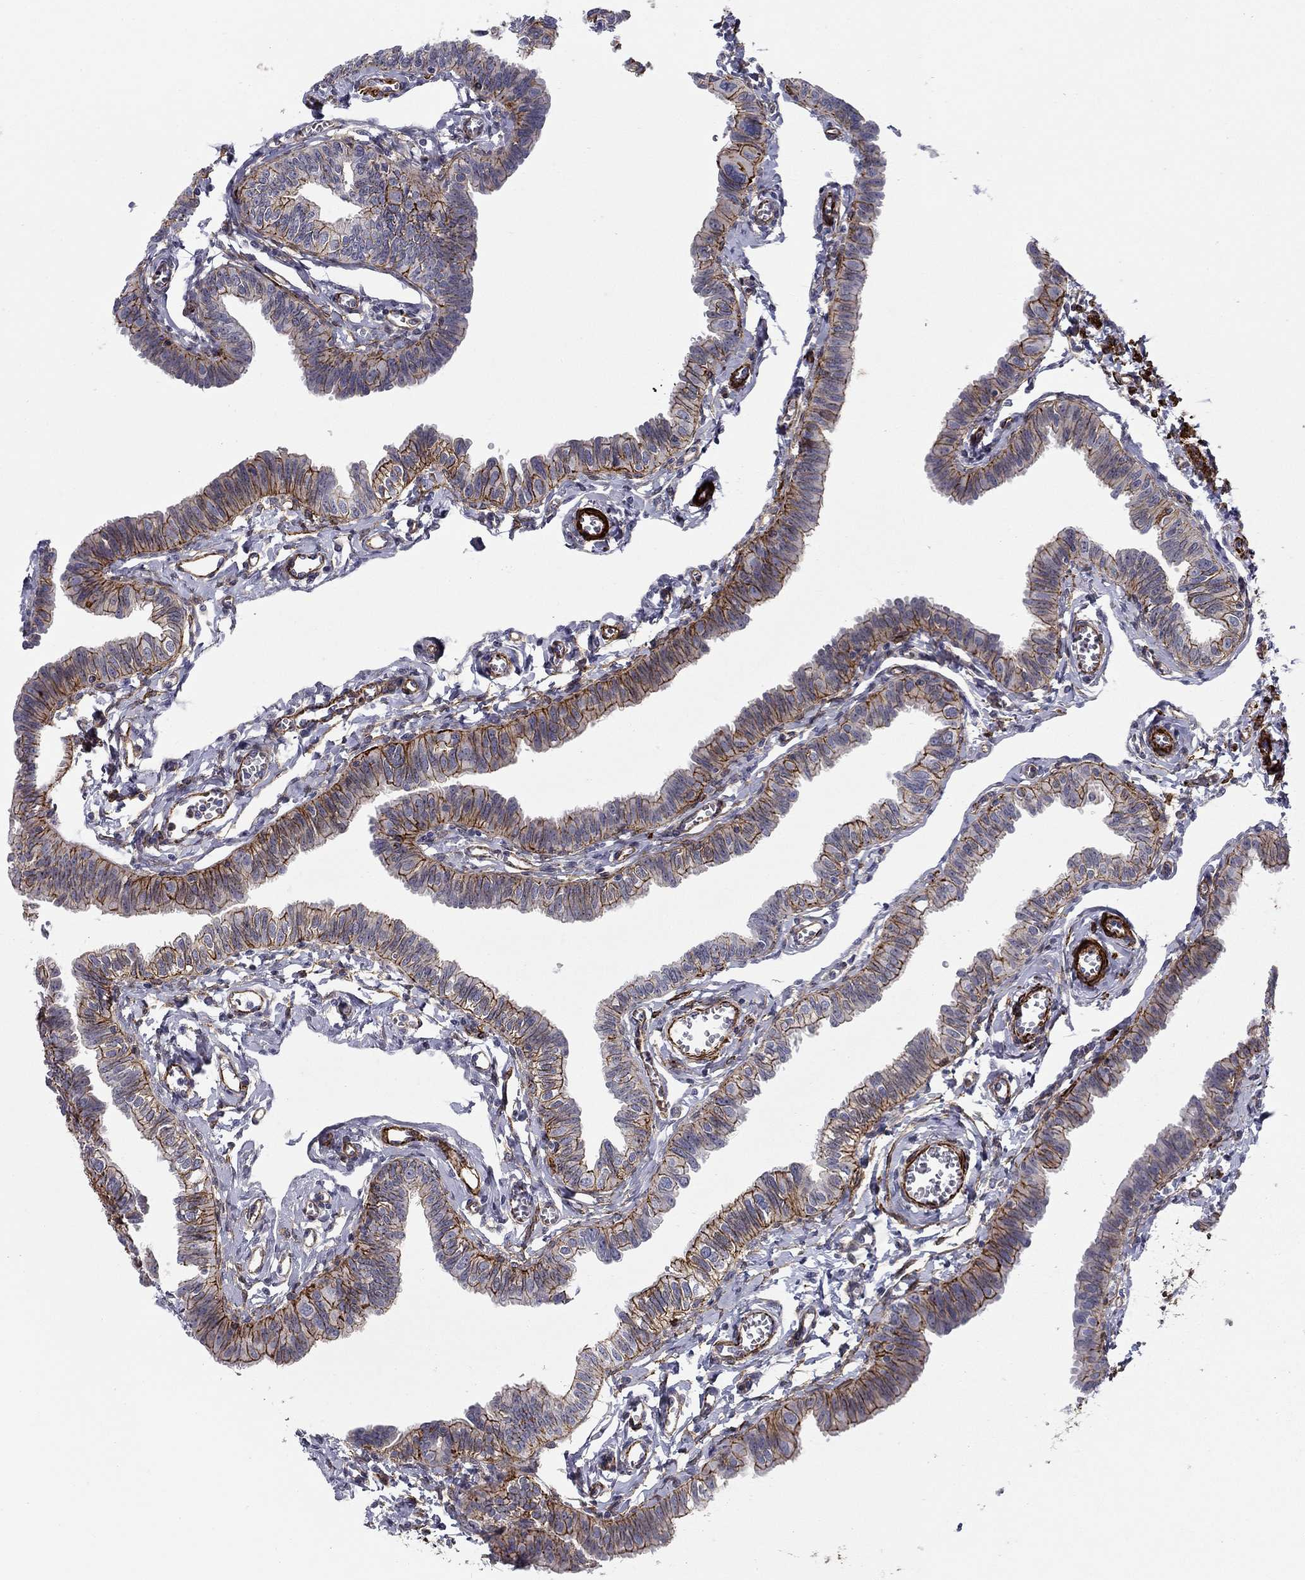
{"staining": {"intensity": "strong", "quantity": ">75%", "location": "cytoplasmic/membranous"}, "tissue": "fallopian tube", "cell_type": "Glandular cells", "image_type": "normal", "snomed": [{"axis": "morphology", "description": "Normal tissue, NOS"}, {"axis": "topography", "description": "Fallopian tube"}], "caption": "Fallopian tube stained with DAB immunohistochemistry reveals high levels of strong cytoplasmic/membranous positivity in approximately >75% of glandular cells. Nuclei are stained in blue.", "gene": "KRBA1", "patient": {"sex": "female", "age": 54}}